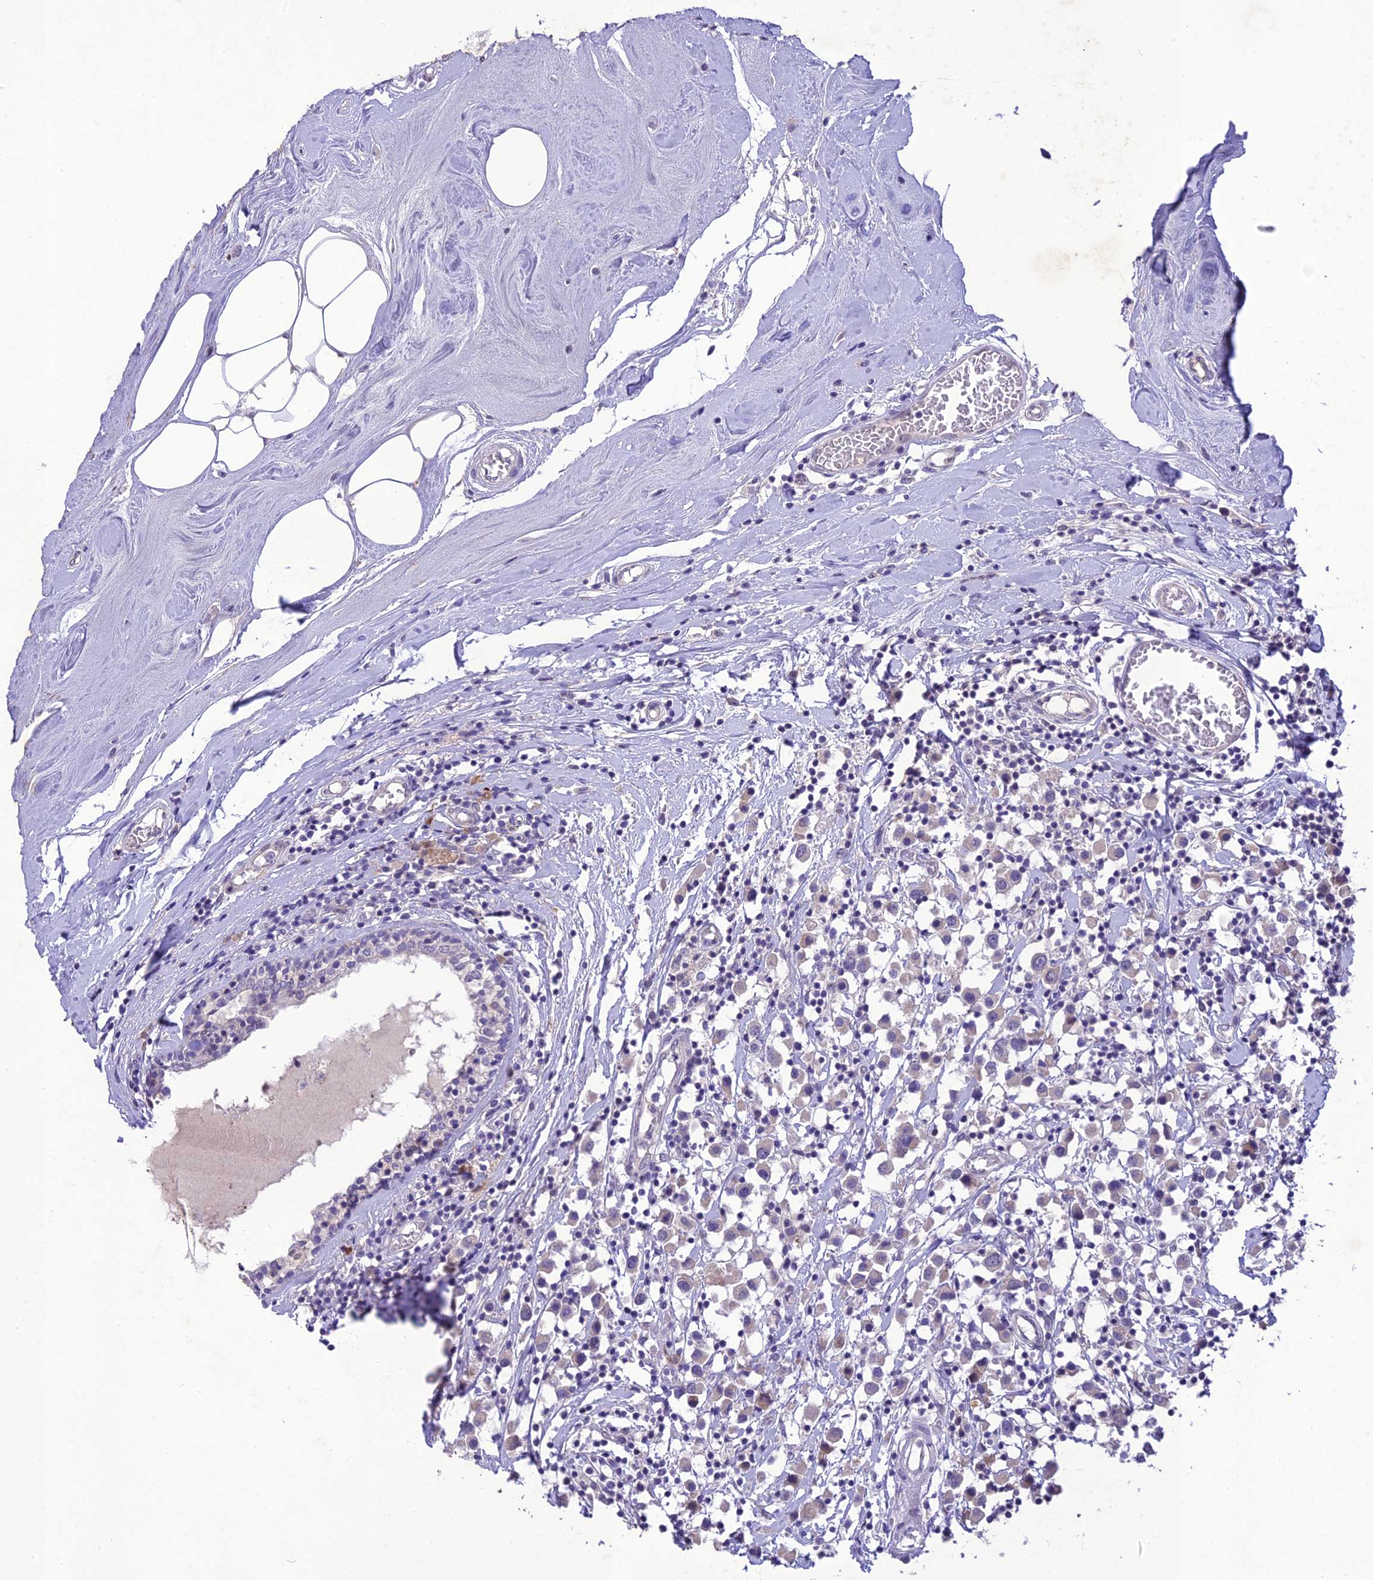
{"staining": {"intensity": "negative", "quantity": "none", "location": "none"}, "tissue": "breast cancer", "cell_type": "Tumor cells", "image_type": "cancer", "snomed": [{"axis": "morphology", "description": "Duct carcinoma"}, {"axis": "topography", "description": "Breast"}], "caption": "The micrograph exhibits no significant staining in tumor cells of infiltrating ductal carcinoma (breast).", "gene": "ANKRD52", "patient": {"sex": "female", "age": 61}}